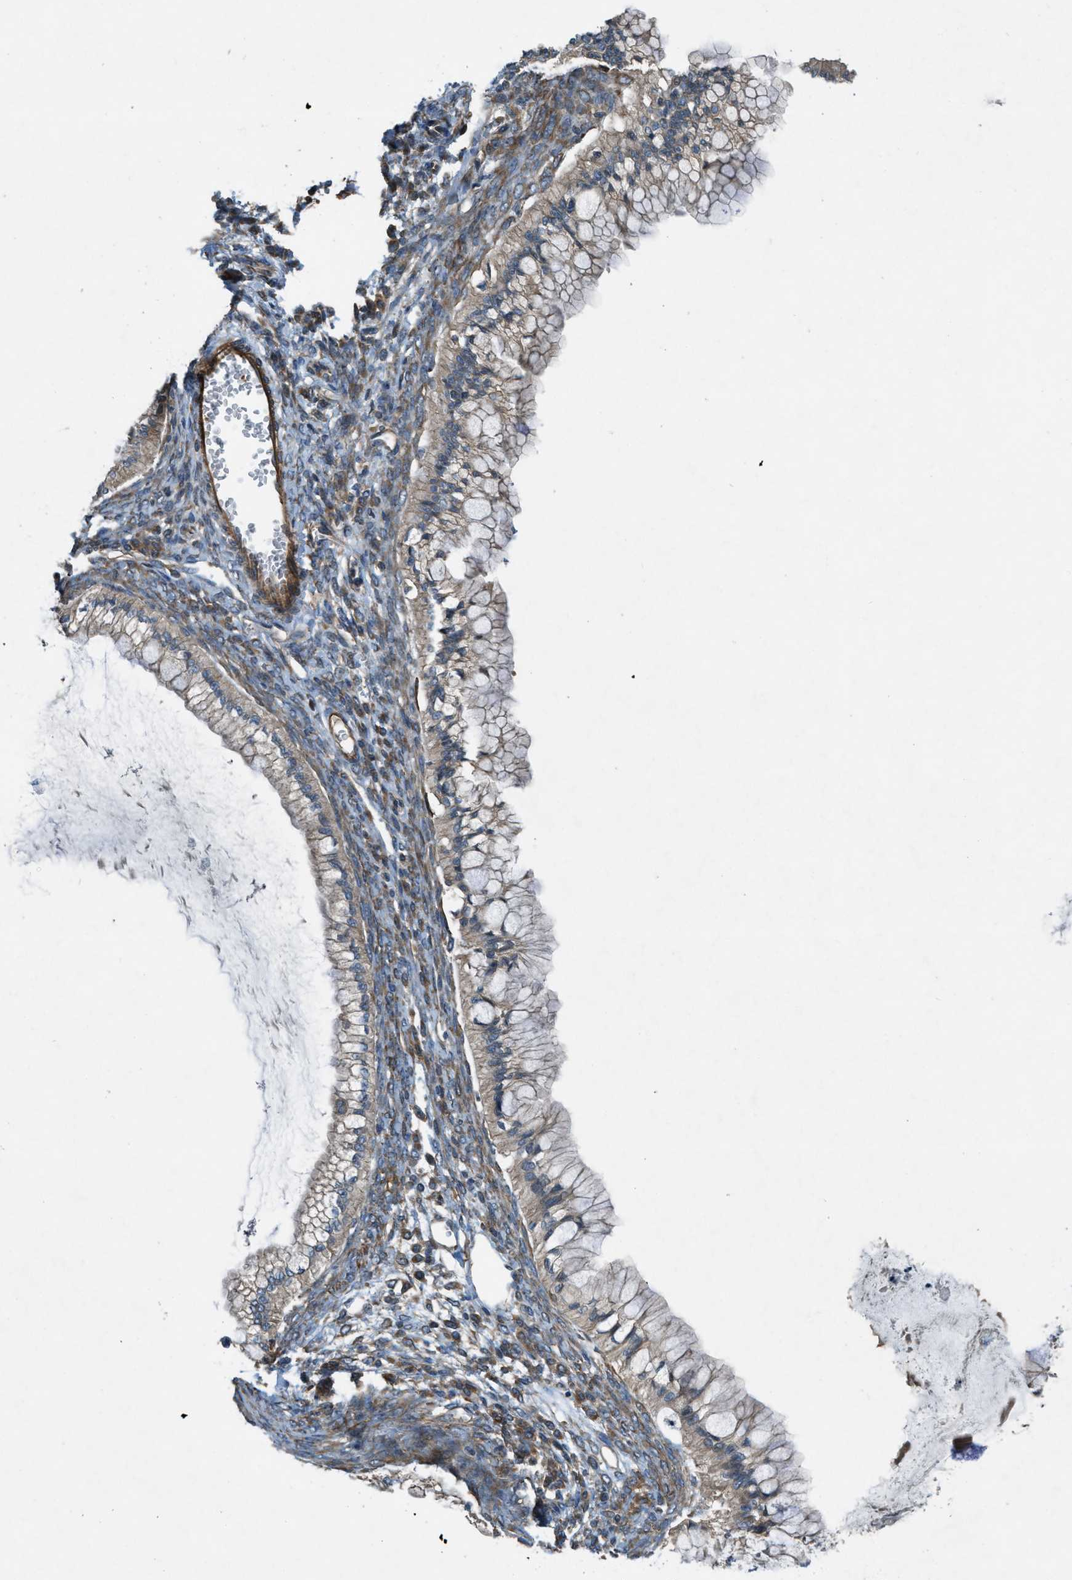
{"staining": {"intensity": "weak", "quantity": ">75%", "location": "cytoplasmic/membranous"}, "tissue": "ovarian cancer", "cell_type": "Tumor cells", "image_type": "cancer", "snomed": [{"axis": "morphology", "description": "Cystadenocarcinoma, mucinous, NOS"}, {"axis": "topography", "description": "Ovary"}], "caption": "Brown immunohistochemical staining in ovarian cancer demonstrates weak cytoplasmic/membranous staining in about >75% of tumor cells.", "gene": "VEZT", "patient": {"sex": "female", "age": 57}}